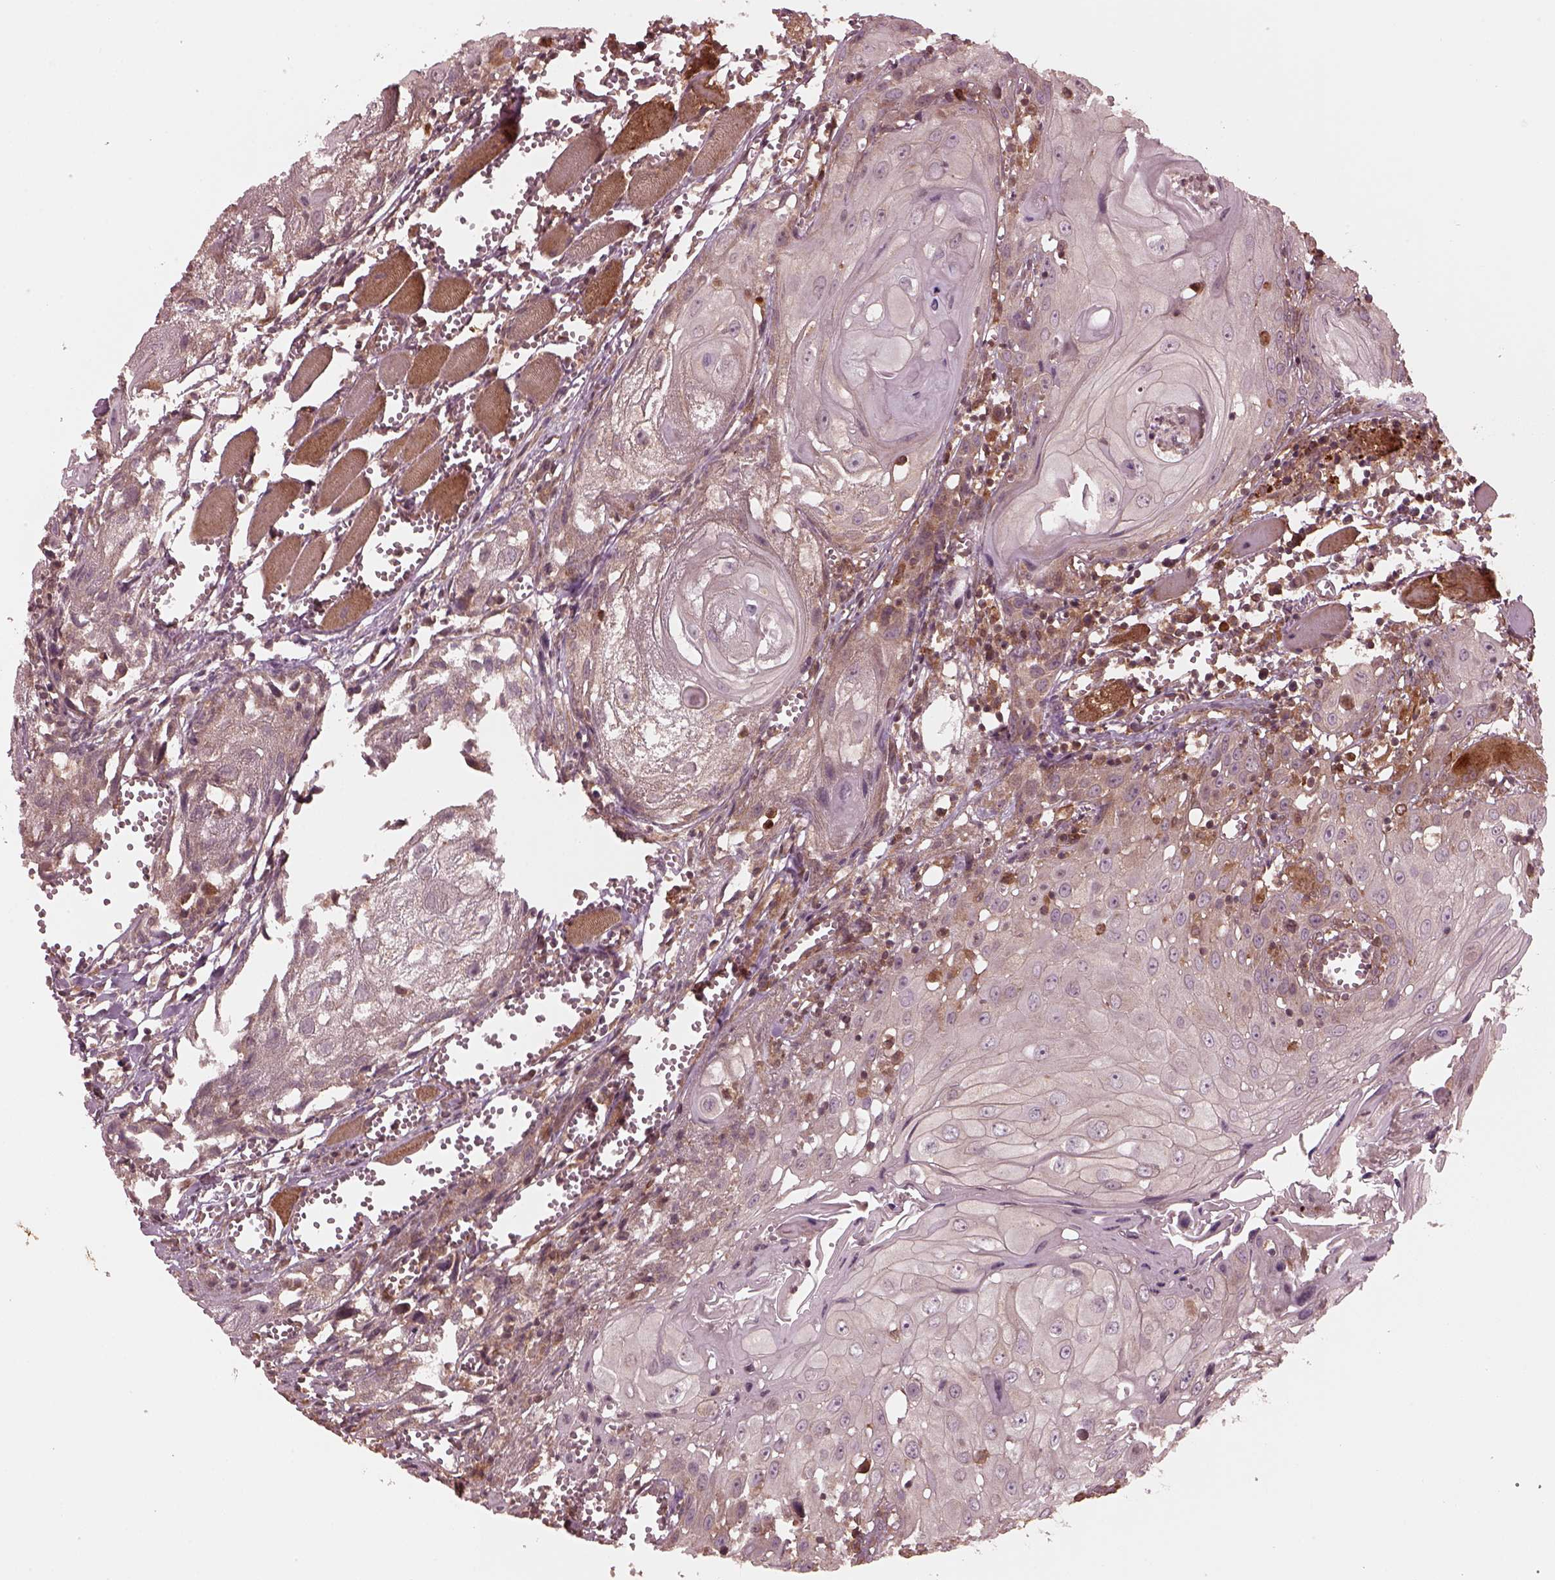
{"staining": {"intensity": "weak", "quantity": ">75%", "location": "cytoplasmic/membranous"}, "tissue": "head and neck cancer", "cell_type": "Tumor cells", "image_type": "cancer", "snomed": [{"axis": "morphology", "description": "Squamous cell carcinoma, NOS"}, {"axis": "topography", "description": "Head-Neck"}], "caption": "Tumor cells show low levels of weak cytoplasmic/membranous positivity in approximately >75% of cells in squamous cell carcinoma (head and neck).", "gene": "AGPAT1", "patient": {"sex": "female", "age": 80}}